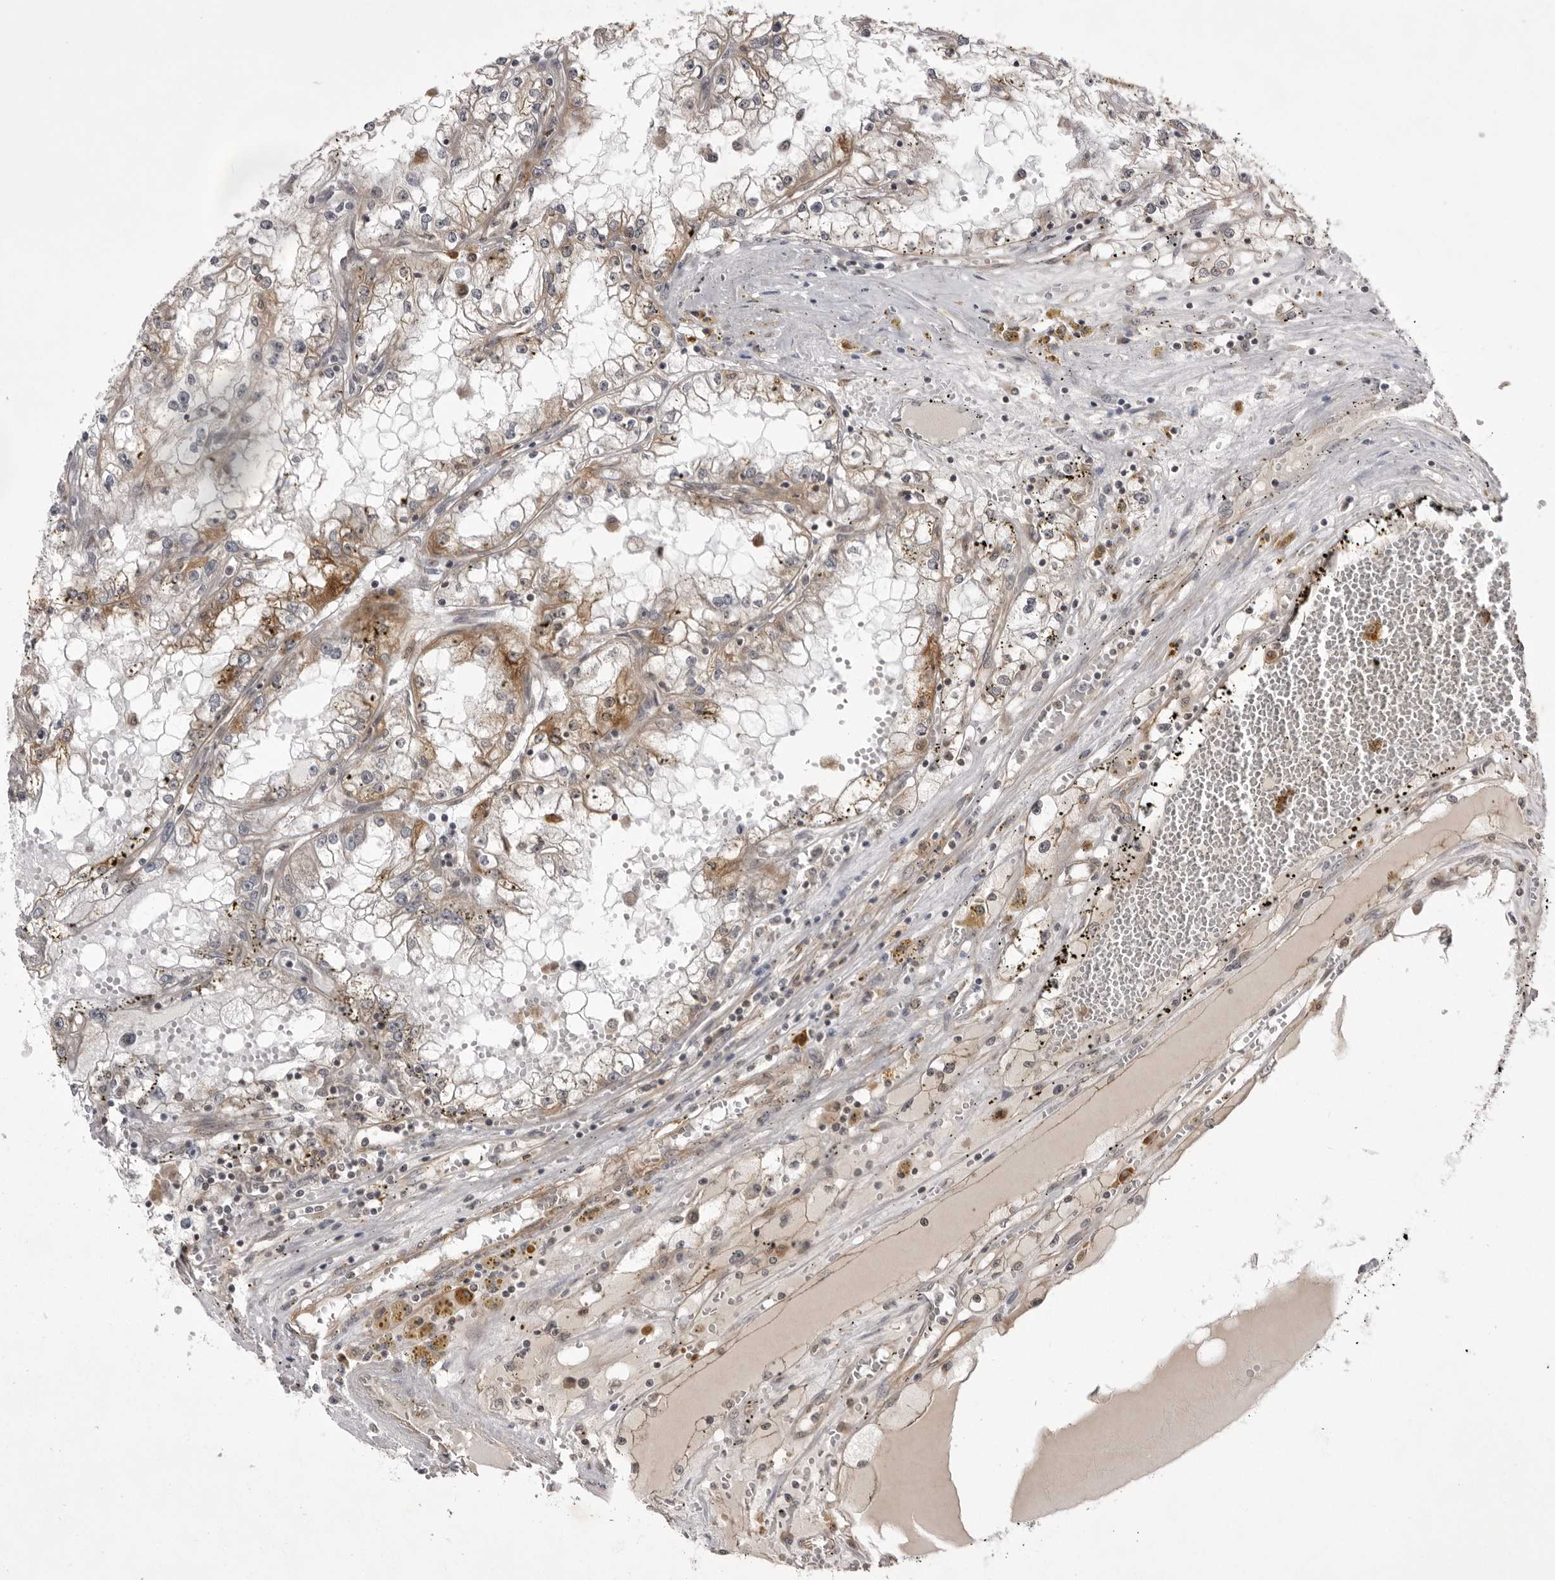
{"staining": {"intensity": "weak", "quantity": "<25%", "location": "cytoplasmic/membranous"}, "tissue": "renal cancer", "cell_type": "Tumor cells", "image_type": "cancer", "snomed": [{"axis": "morphology", "description": "Adenocarcinoma, NOS"}, {"axis": "topography", "description": "Kidney"}], "caption": "High power microscopy photomicrograph of an immunohistochemistry image of renal cancer (adenocarcinoma), revealing no significant expression in tumor cells.", "gene": "USP43", "patient": {"sex": "male", "age": 56}}